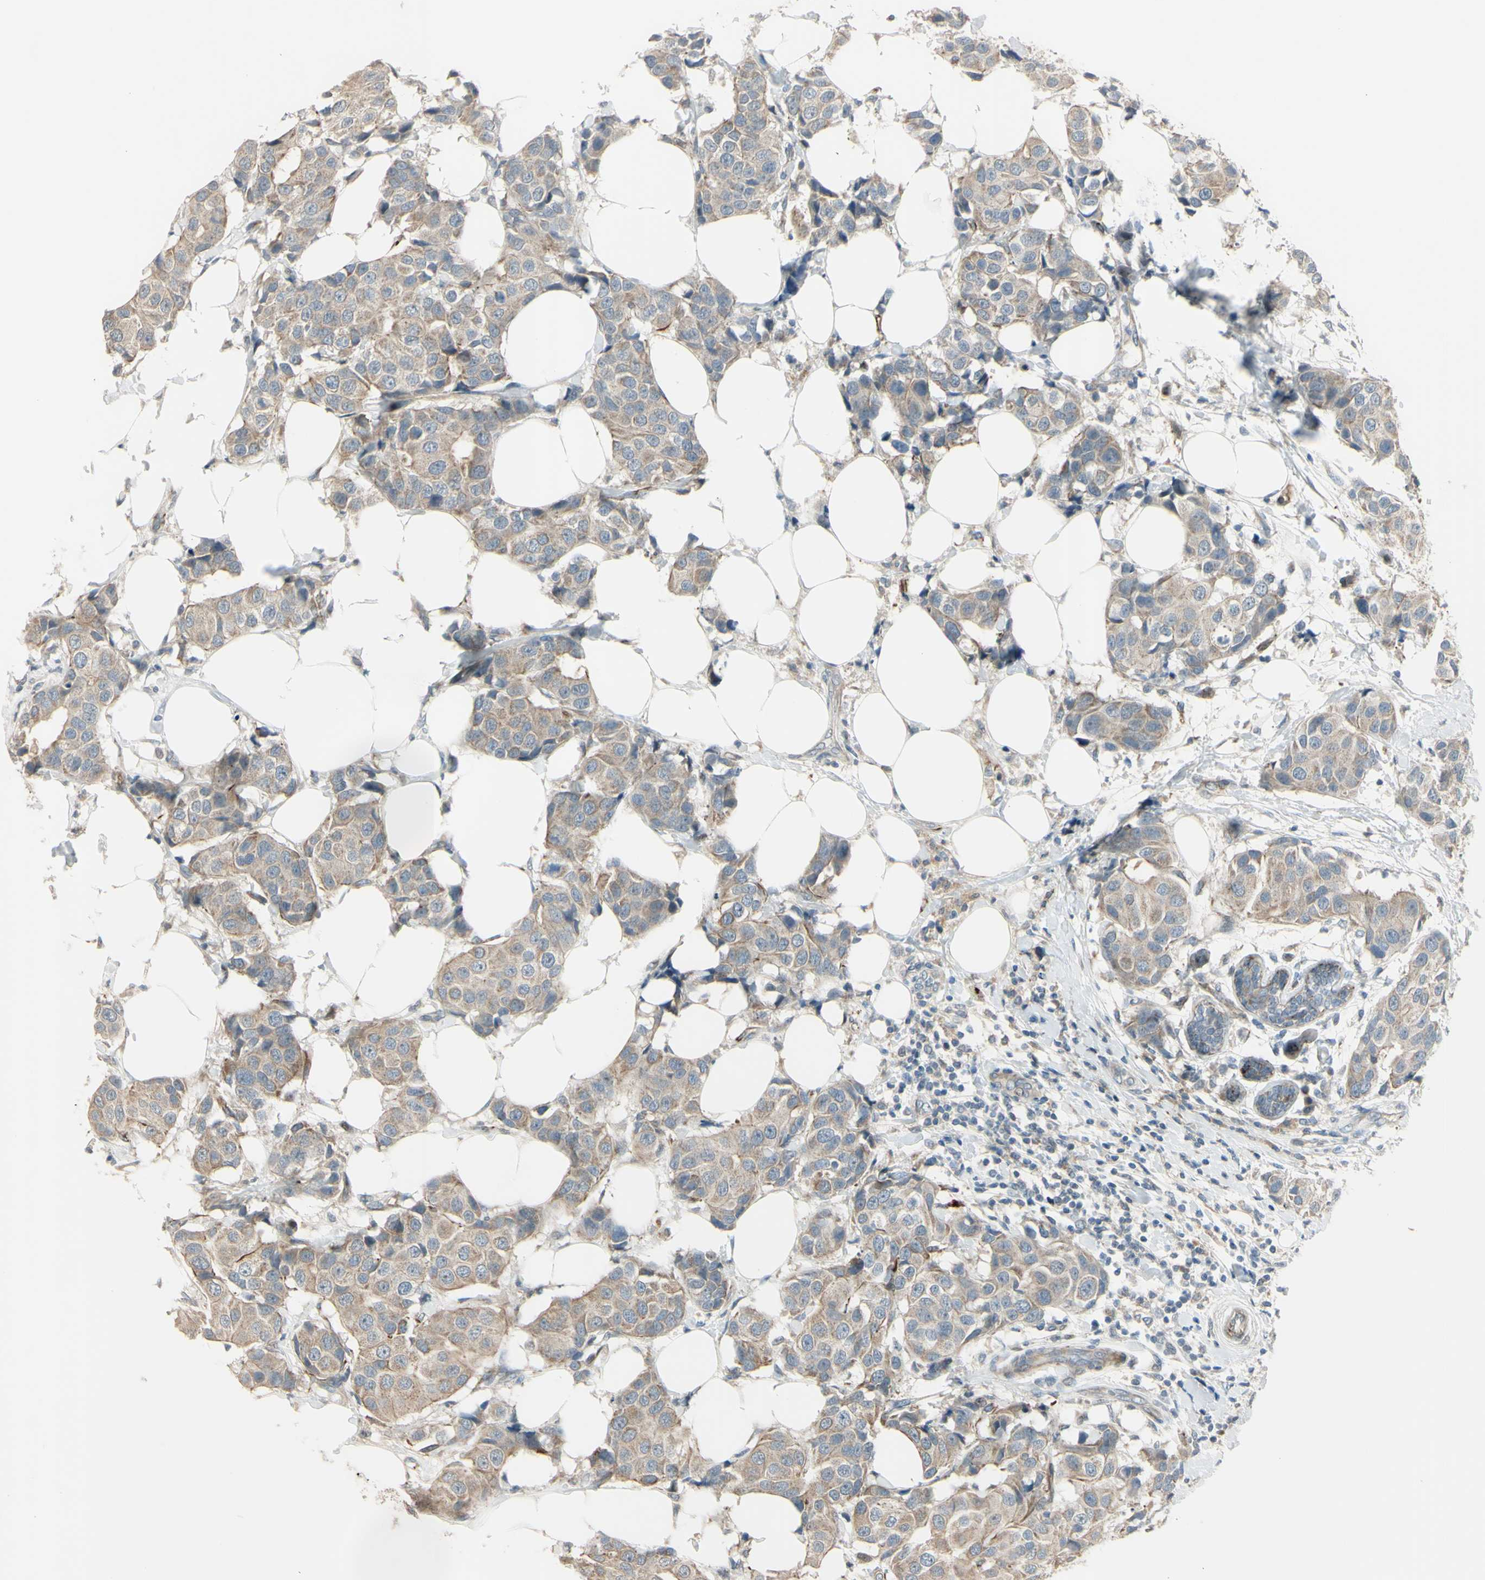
{"staining": {"intensity": "weak", "quantity": ">75%", "location": "cytoplasmic/membranous"}, "tissue": "breast cancer", "cell_type": "Tumor cells", "image_type": "cancer", "snomed": [{"axis": "morphology", "description": "Normal tissue, NOS"}, {"axis": "morphology", "description": "Duct carcinoma"}, {"axis": "topography", "description": "Breast"}], "caption": "Immunohistochemistry of human breast cancer reveals low levels of weak cytoplasmic/membranous staining in about >75% of tumor cells.", "gene": "NDFIP1", "patient": {"sex": "female", "age": 39}}